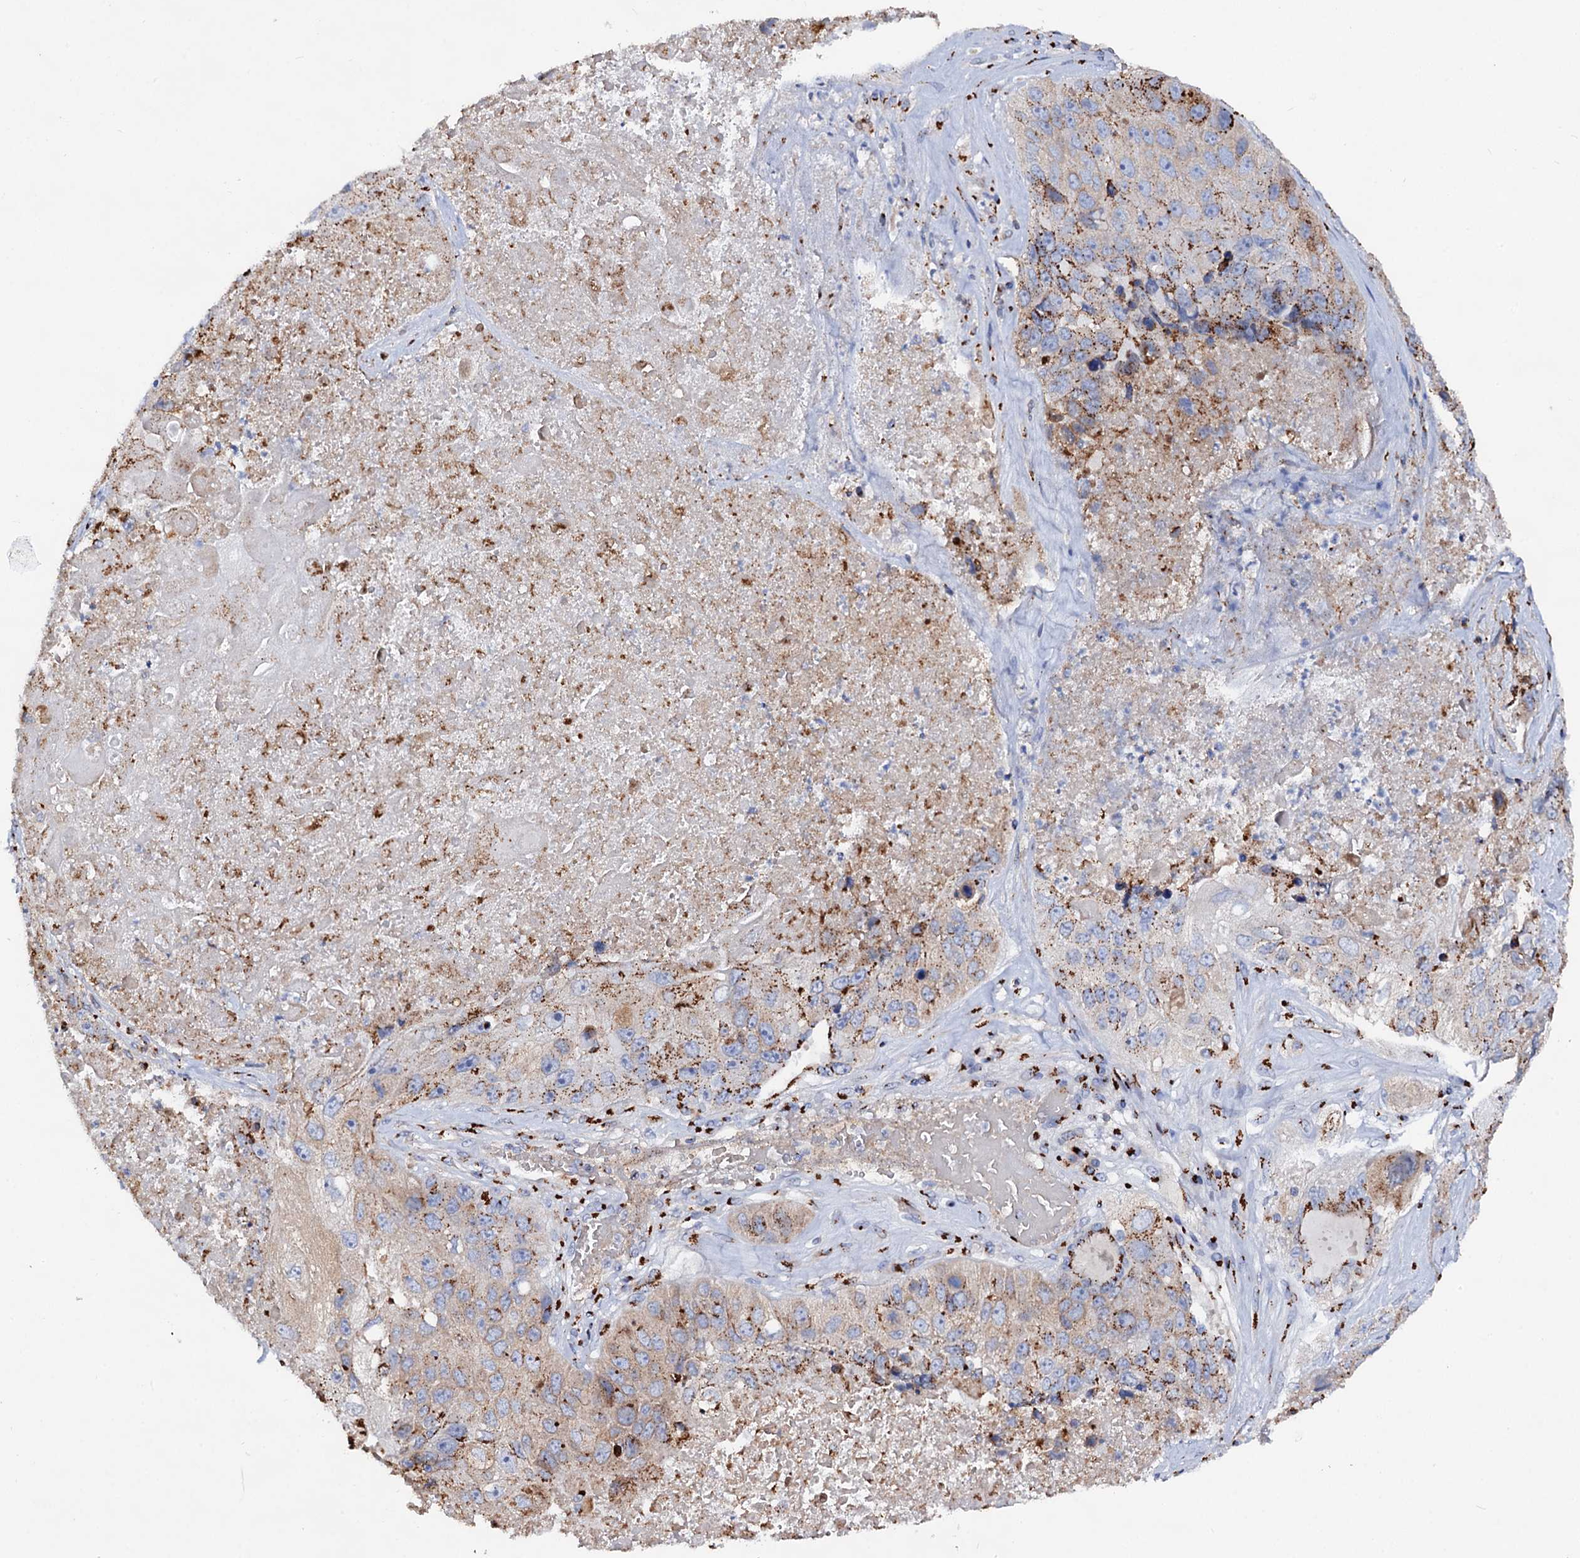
{"staining": {"intensity": "strong", "quantity": "25%-75%", "location": "cytoplasmic/membranous"}, "tissue": "lung cancer", "cell_type": "Tumor cells", "image_type": "cancer", "snomed": [{"axis": "morphology", "description": "Squamous cell carcinoma, NOS"}, {"axis": "topography", "description": "Lung"}], "caption": "The immunohistochemical stain shows strong cytoplasmic/membranous staining in tumor cells of lung squamous cell carcinoma tissue. (IHC, brightfield microscopy, high magnification).", "gene": "TM9SF3", "patient": {"sex": "male", "age": 61}}